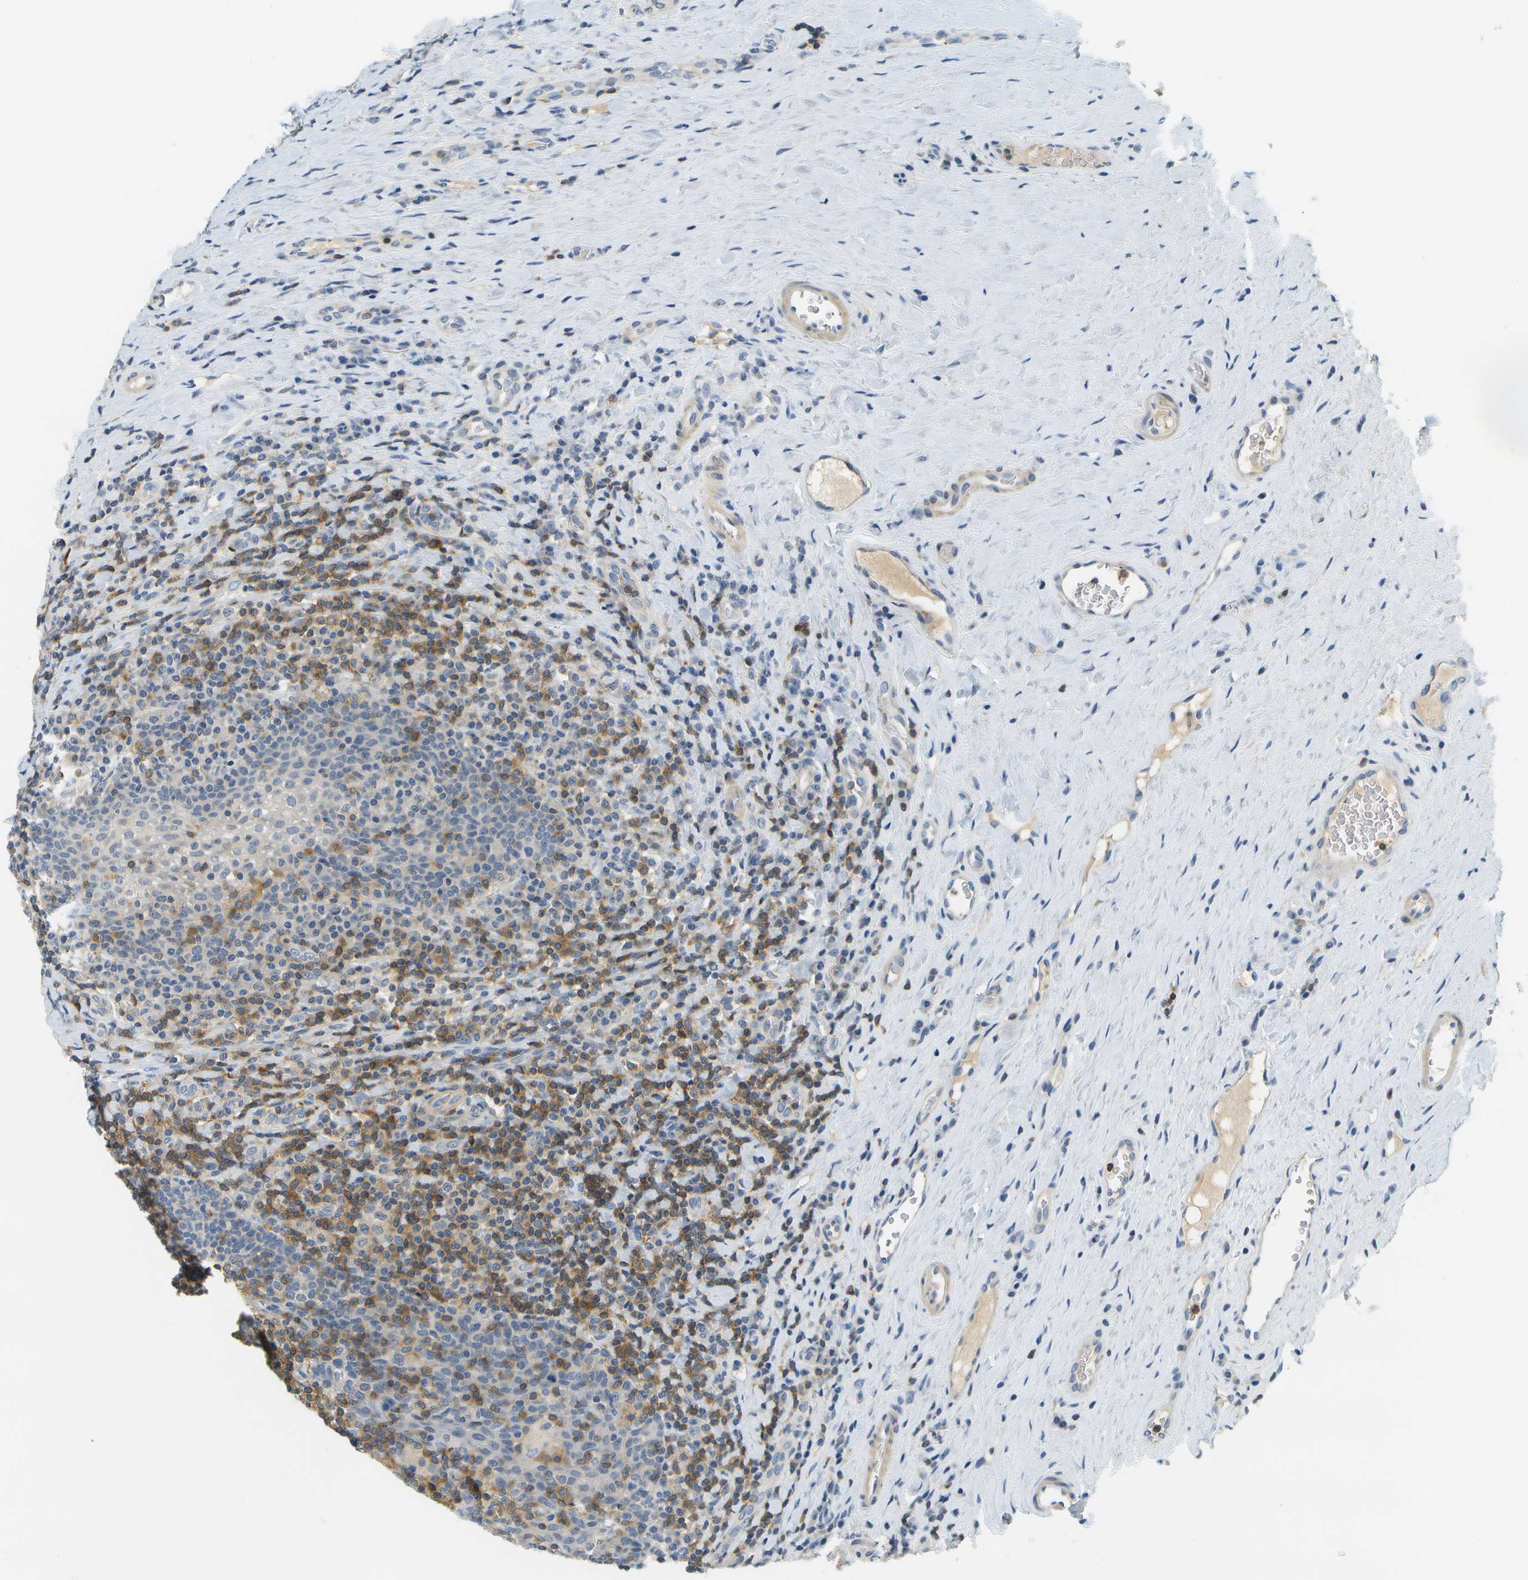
{"staining": {"intensity": "moderate", "quantity": "25%-75%", "location": "cytoplasmic/membranous"}, "tissue": "tonsil", "cell_type": "Non-germinal center cells", "image_type": "normal", "snomed": [{"axis": "morphology", "description": "Normal tissue, NOS"}, {"axis": "topography", "description": "Tonsil"}], "caption": "Immunohistochemistry image of normal tonsil: tonsil stained using IHC displays medium levels of moderate protein expression localized specifically in the cytoplasmic/membranous of non-germinal center cells, appearing as a cytoplasmic/membranous brown color.", "gene": "RASGRP2", "patient": {"sex": "male", "age": 17}}